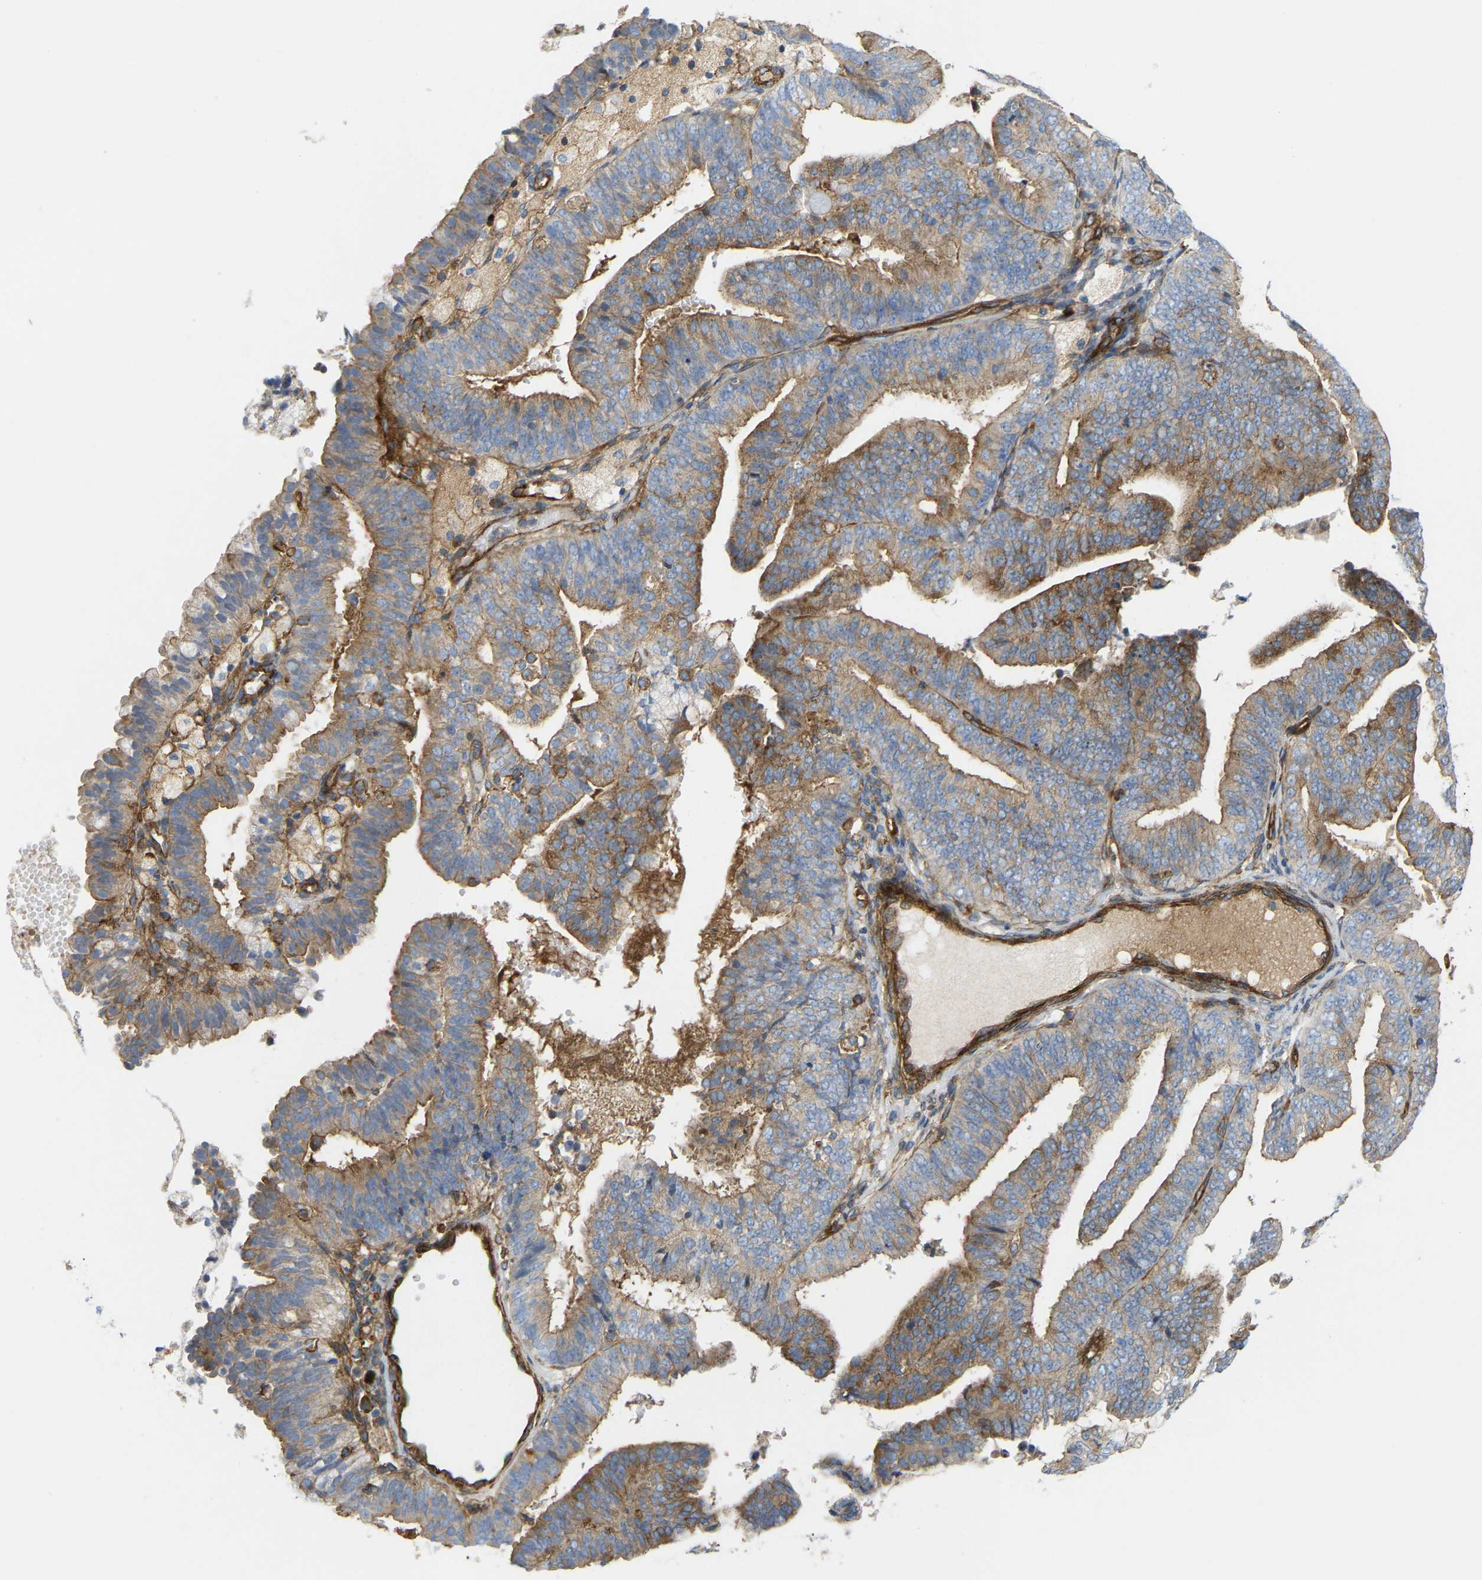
{"staining": {"intensity": "moderate", "quantity": "25%-75%", "location": "cytoplasmic/membranous"}, "tissue": "endometrial cancer", "cell_type": "Tumor cells", "image_type": "cancer", "snomed": [{"axis": "morphology", "description": "Adenocarcinoma, NOS"}, {"axis": "topography", "description": "Endometrium"}], "caption": "Immunohistochemical staining of adenocarcinoma (endometrial) reveals moderate cytoplasmic/membranous protein staining in approximately 25%-75% of tumor cells.", "gene": "PICALM", "patient": {"sex": "female", "age": 63}}